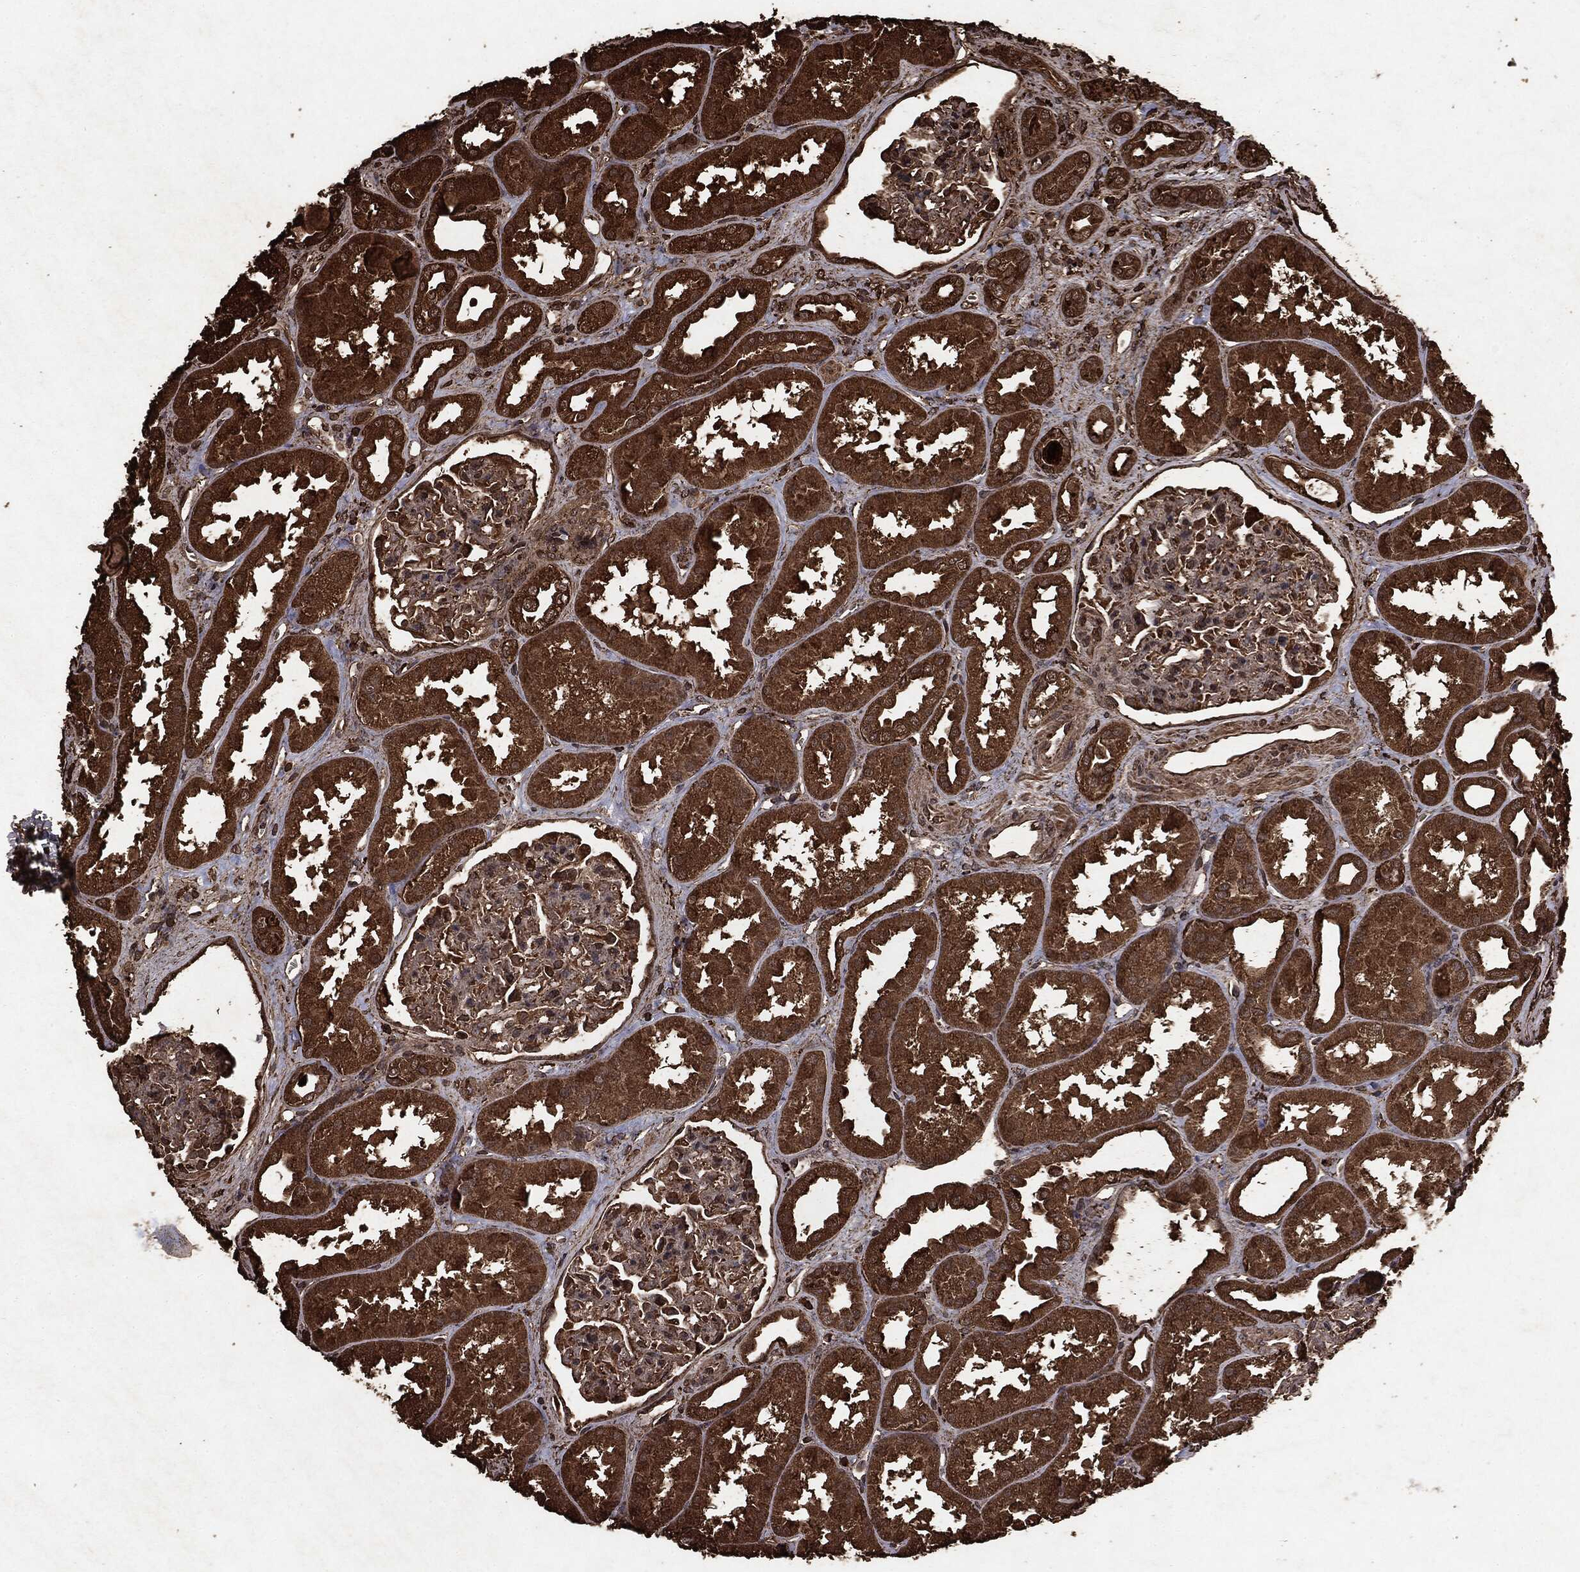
{"staining": {"intensity": "moderate", "quantity": "25%-75%", "location": "cytoplasmic/membranous"}, "tissue": "kidney", "cell_type": "Cells in glomeruli", "image_type": "normal", "snomed": [{"axis": "morphology", "description": "Normal tissue, NOS"}, {"axis": "topography", "description": "Kidney"}], "caption": "Protein staining of benign kidney exhibits moderate cytoplasmic/membranous expression in about 25%-75% of cells in glomeruli. The staining is performed using DAB brown chromogen to label protein expression. The nuclei are counter-stained blue using hematoxylin.", "gene": "ARAF", "patient": {"sex": "male", "age": 61}}